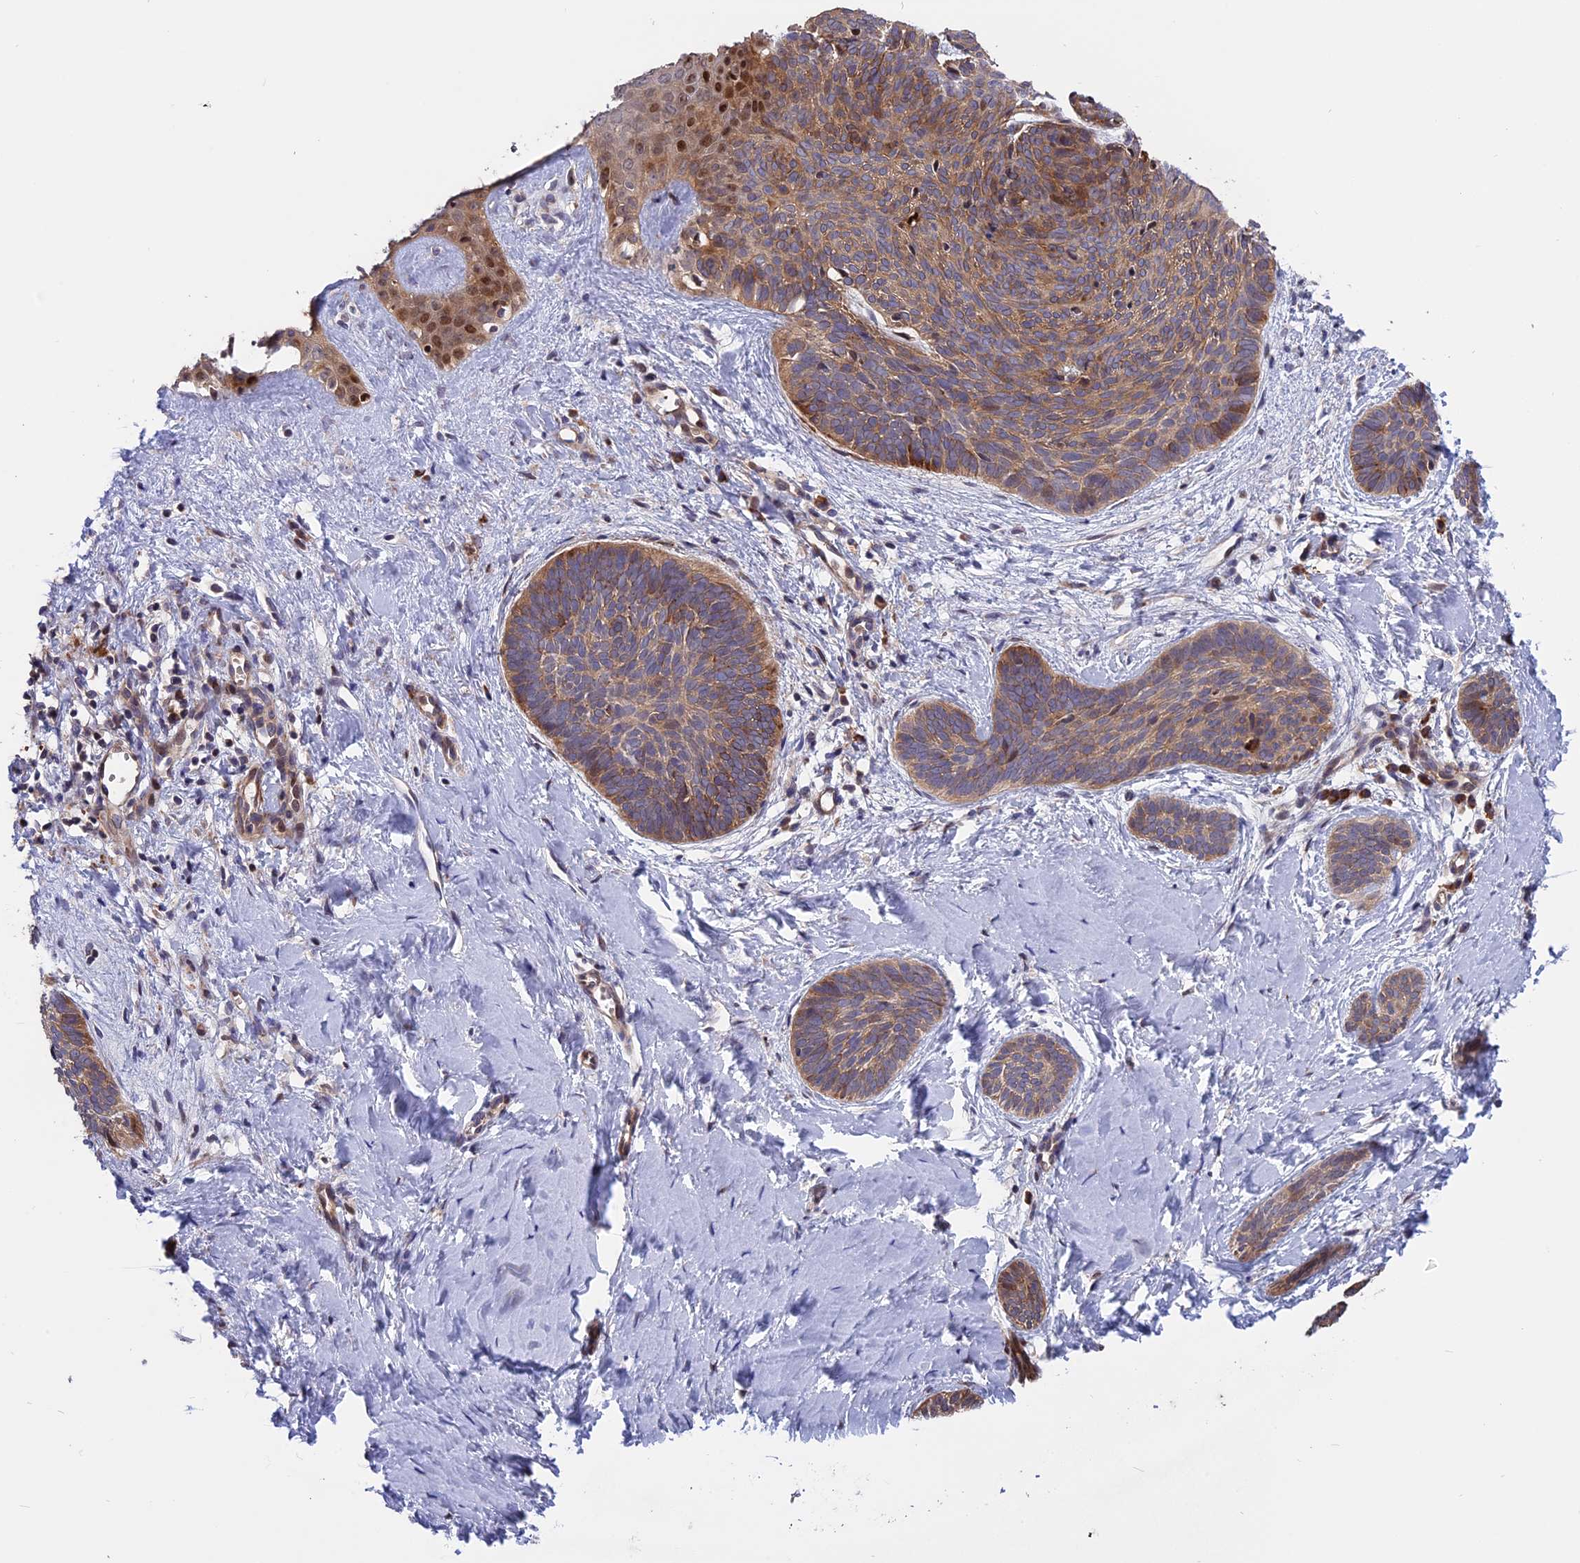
{"staining": {"intensity": "moderate", "quantity": ">75%", "location": "cytoplasmic/membranous"}, "tissue": "skin cancer", "cell_type": "Tumor cells", "image_type": "cancer", "snomed": [{"axis": "morphology", "description": "Basal cell carcinoma"}, {"axis": "topography", "description": "Skin"}], "caption": "A histopathology image showing moderate cytoplasmic/membranous positivity in about >75% of tumor cells in skin cancer, as visualized by brown immunohistochemical staining.", "gene": "DDX60L", "patient": {"sex": "female", "age": 81}}